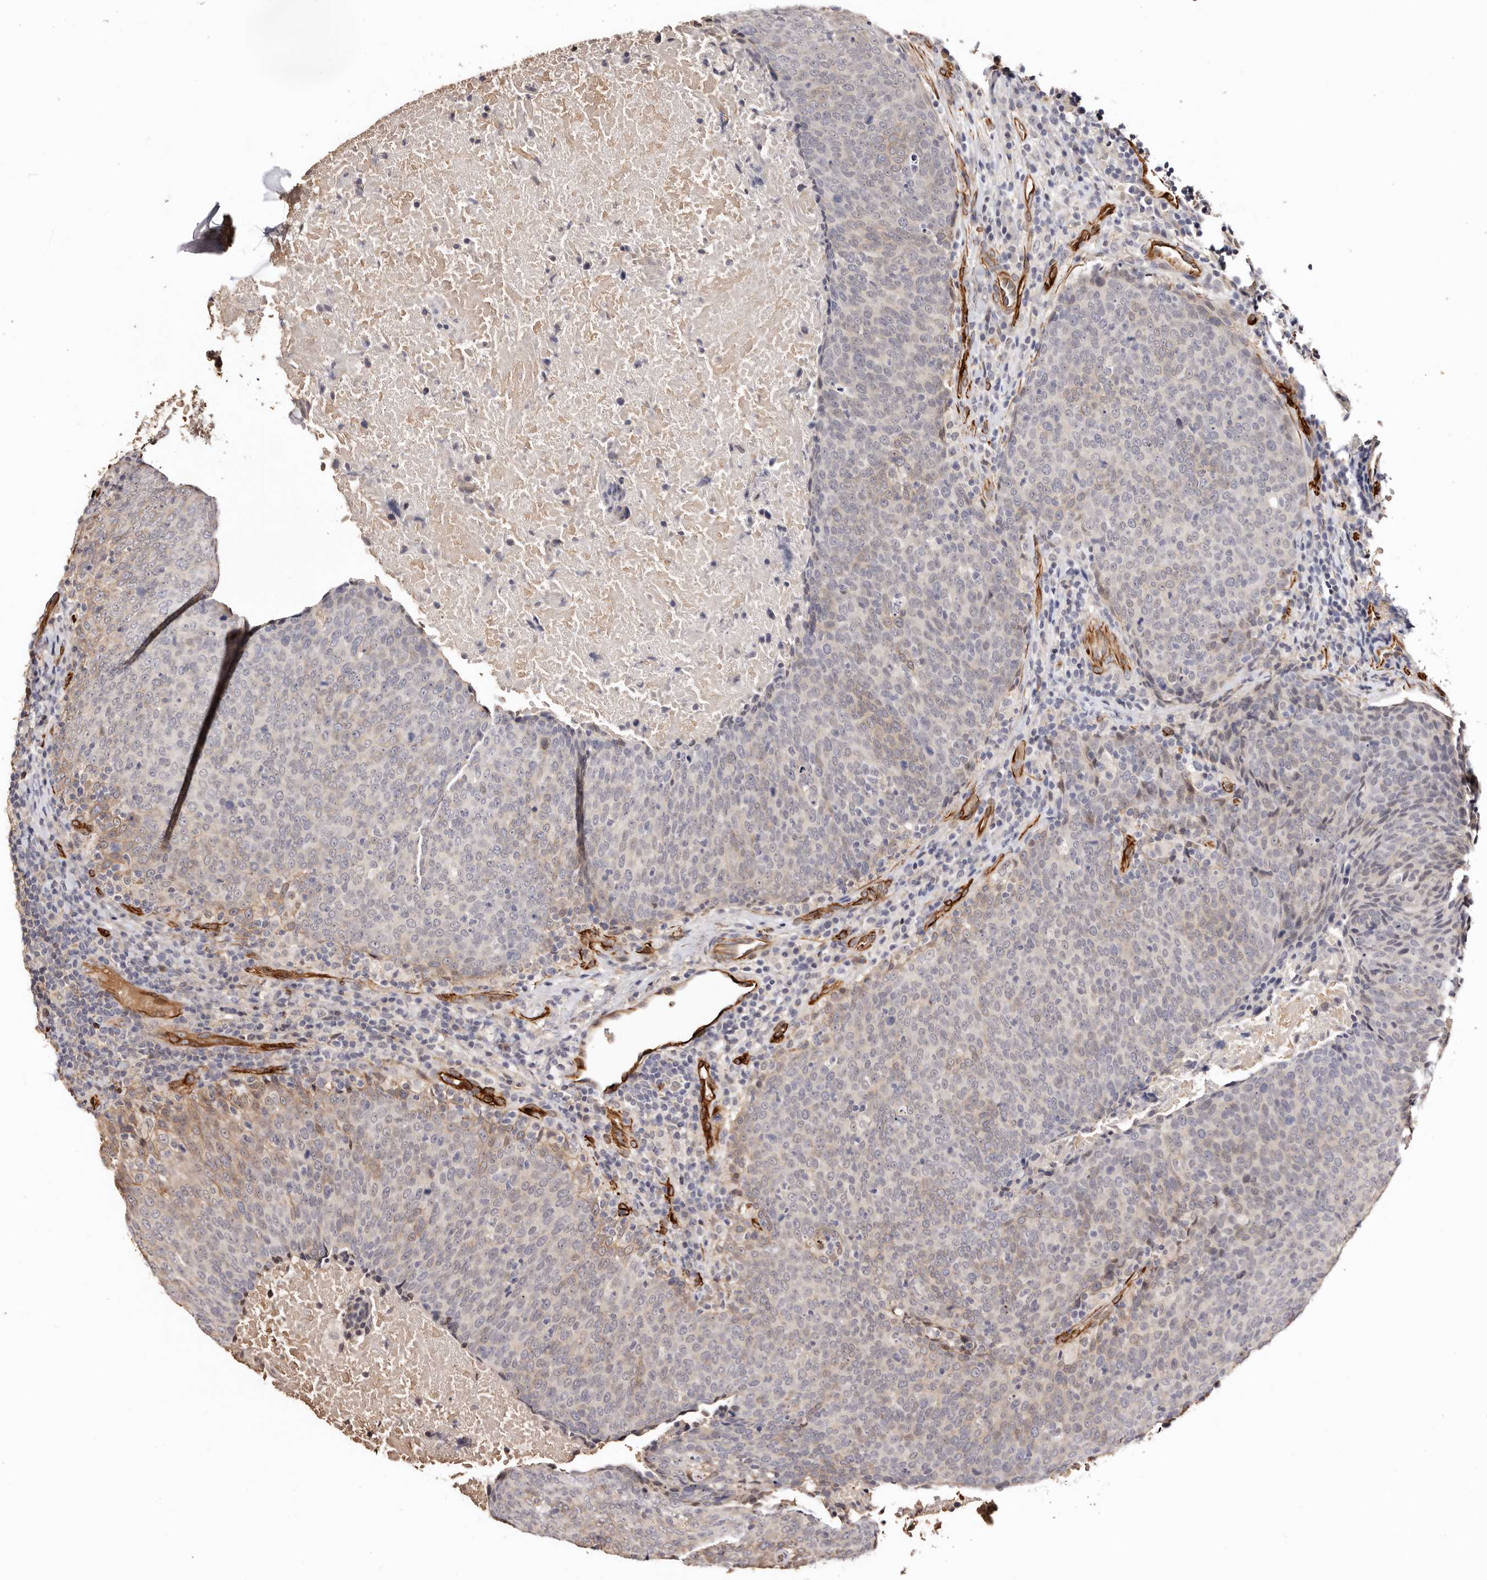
{"staining": {"intensity": "weak", "quantity": "<25%", "location": "cytoplasmic/membranous"}, "tissue": "head and neck cancer", "cell_type": "Tumor cells", "image_type": "cancer", "snomed": [{"axis": "morphology", "description": "Squamous cell carcinoma, NOS"}, {"axis": "morphology", "description": "Squamous cell carcinoma, metastatic, NOS"}, {"axis": "topography", "description": "Lymph node"}, {"axis": "topography", "description": "Head-Neck"}], "caption": "Tumor cells show no significant positivity in squamous cell carcinoma (head and neck).", "gene": "ZNF557", "patient": {"sex": "male", "age": 62}}